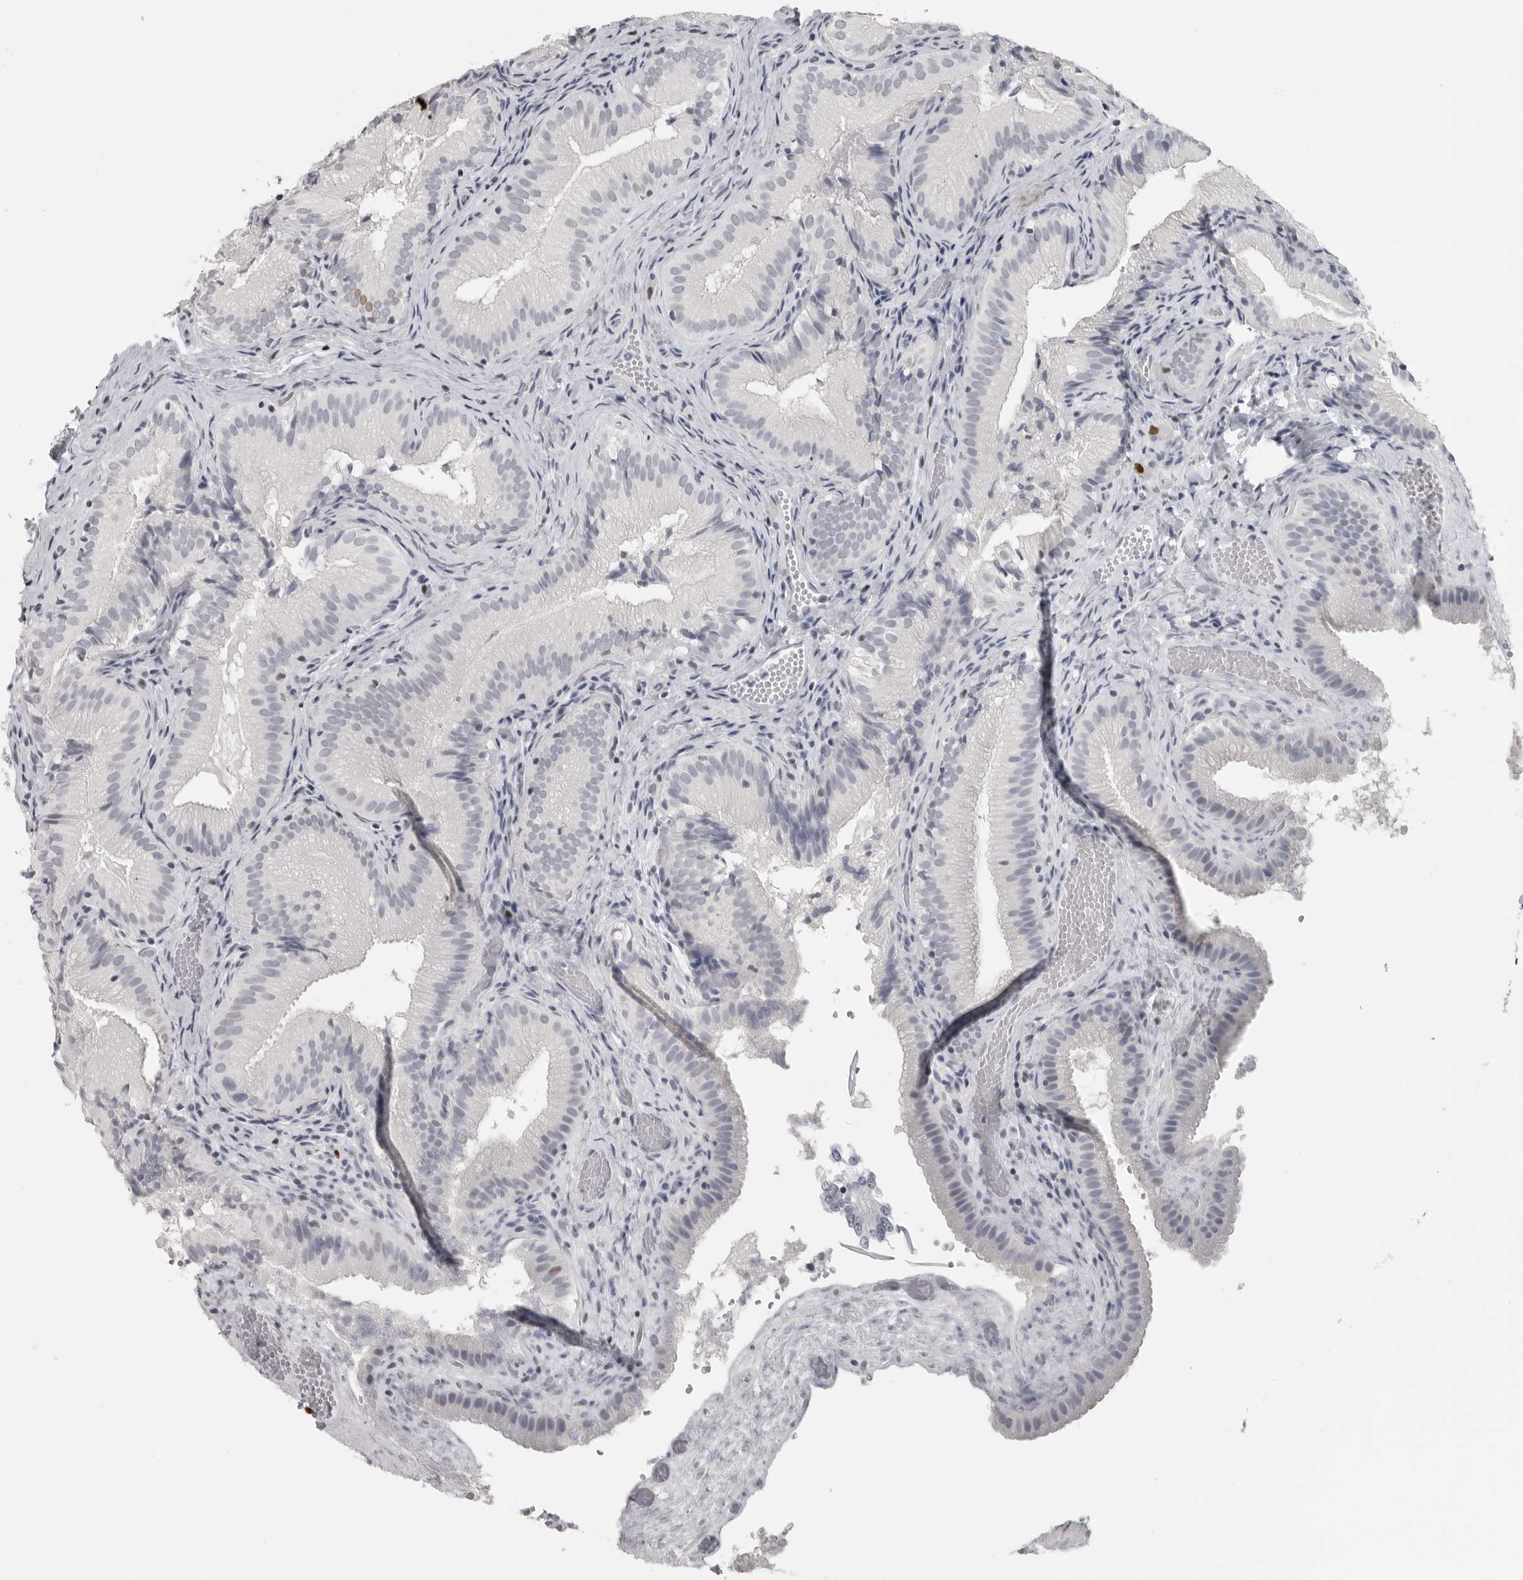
{"staining": {"intensity": "negative", "quantity": "none", "location": "none"}, "tissue": "gallbladder", "cell_type": "Glandular cells", "image_type": "normal", "snomed": [{"axis": "morphology", "description": "Normal tissue, NOS"}, {"axis": "topography", "description": "Gallbladder"}], "caption": "Immunohistochemistry (IHC) image of unremarkable gallbladder: gallbladder stained with DAB (3,3'-diaminobenzidine) demonstrates no significant protein positivity in glandular cells. Nuclei are stained in blue.", "gene": "SATB2", "patient": {"sex": "female", "age": 30}}